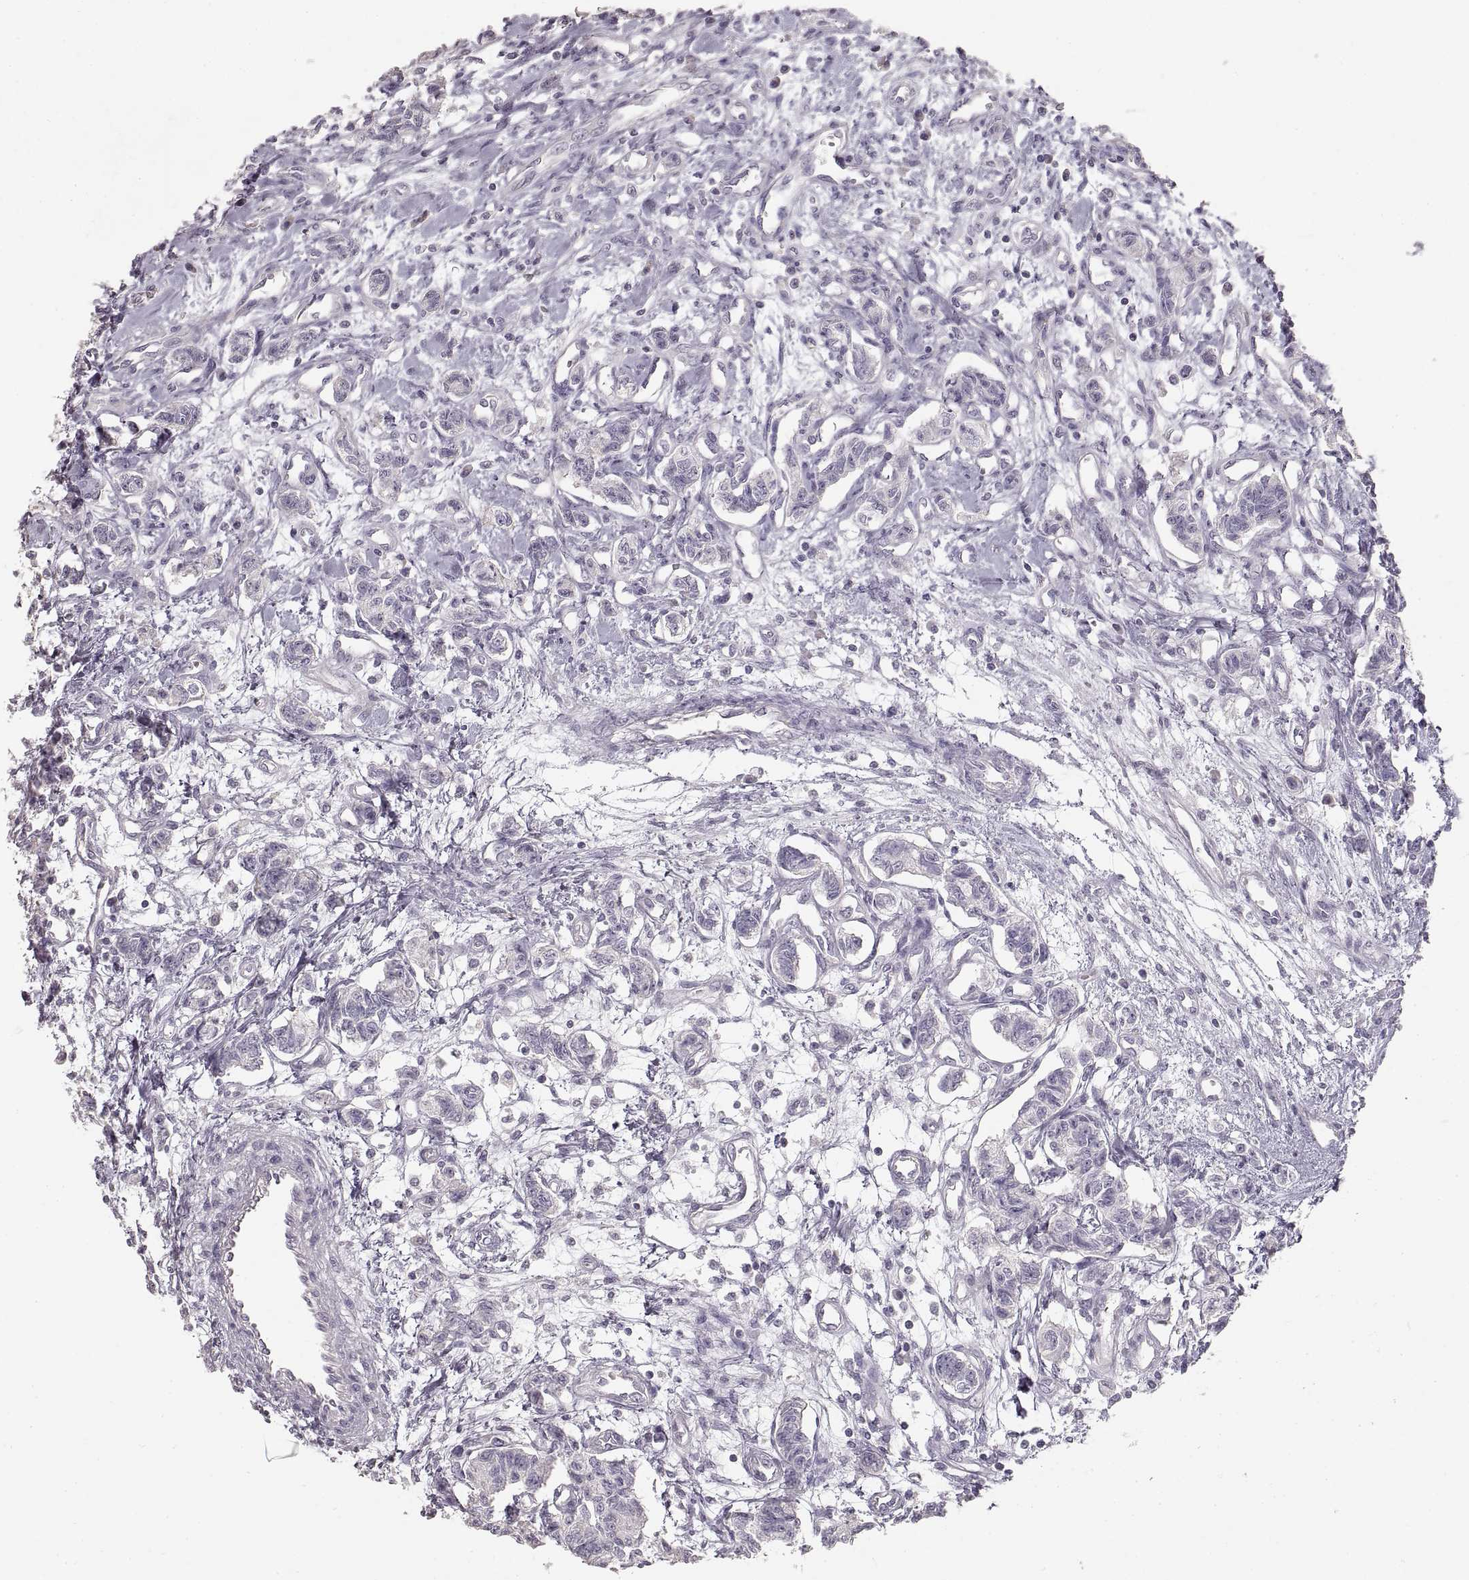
{"staining": {"intensity": "negative", "quantity": "none", "location": "none"}, "tissue": "carcinoid", "cell_type": "Tumor cells", "image_type": "cancer", "snomed": [{"axis": "morphology", "description": "Carcinoid, malignant, NOS"}, {"axis": "topography", "description": "Kidney"}], "caption": "Immunohistochemistry photomicrograph of carcinoid stained for a protein (brown), which exhibits no staining in tumor cells.", "gene": "ZP3", "patient": {"sex": "female", "age": 41}}